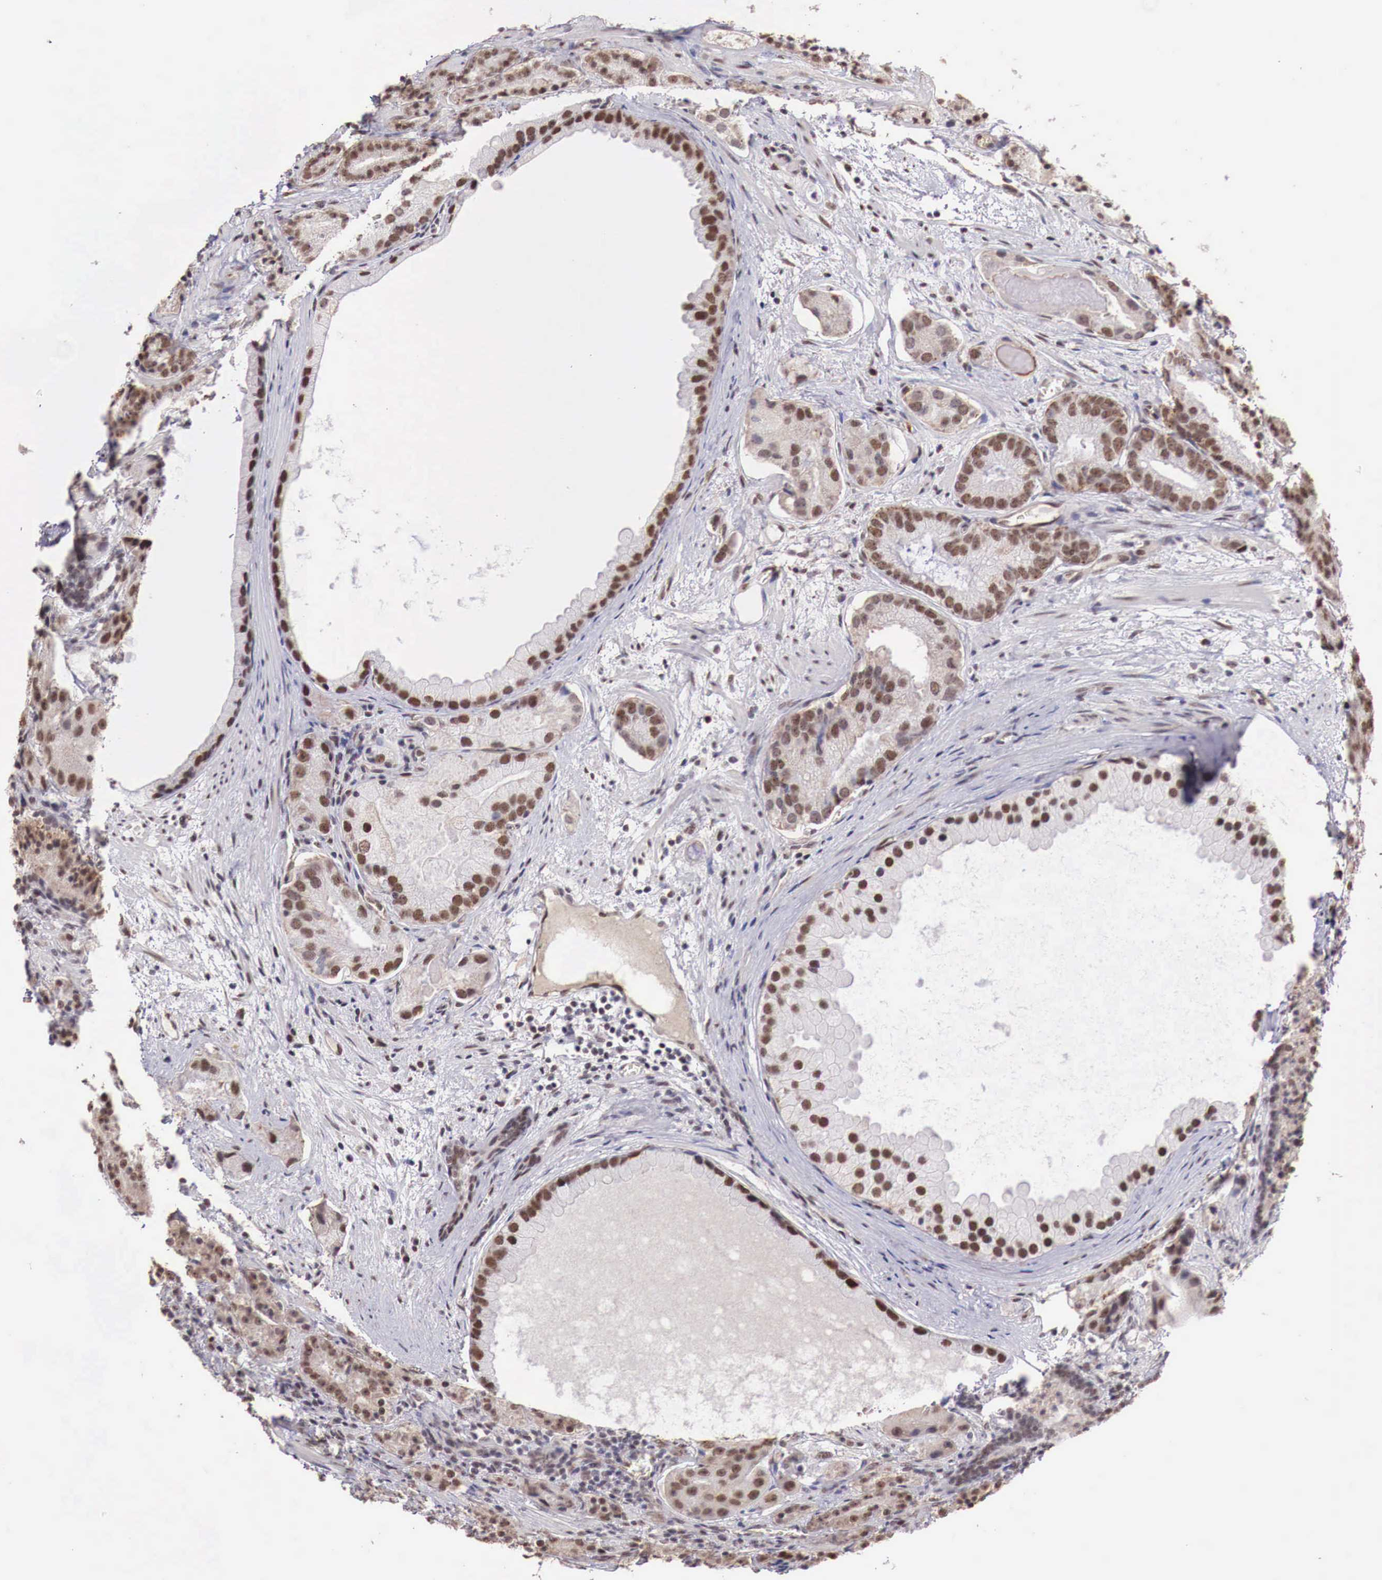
{"staining": {"intensity": "strong", "quantity": ">75%", "location": "cytoplasmic/membranous,nuclear"}, "tissue": "prostate cancer", "cell_type": "Tumor cells", "image_type": "cancer", "snomed": [{"axis": "morphology", "description": "Adenocarcinoma, Medium grade"}, {"axis": "topography", "description": "Prostate"}], "caption": "DAB (3,3'-diaminobenzidine) immunohistochemical staining of medium-grade adenocarcinoma (prostate) exhibits strong cytoplasmic/membranous and nuclear protein staining in about >75% of tumor cells. (DAB IHC with brightfield microscopy, high magnification).", "gene": "FOXP2", "patient": {"sex": "male", "age": 70}}